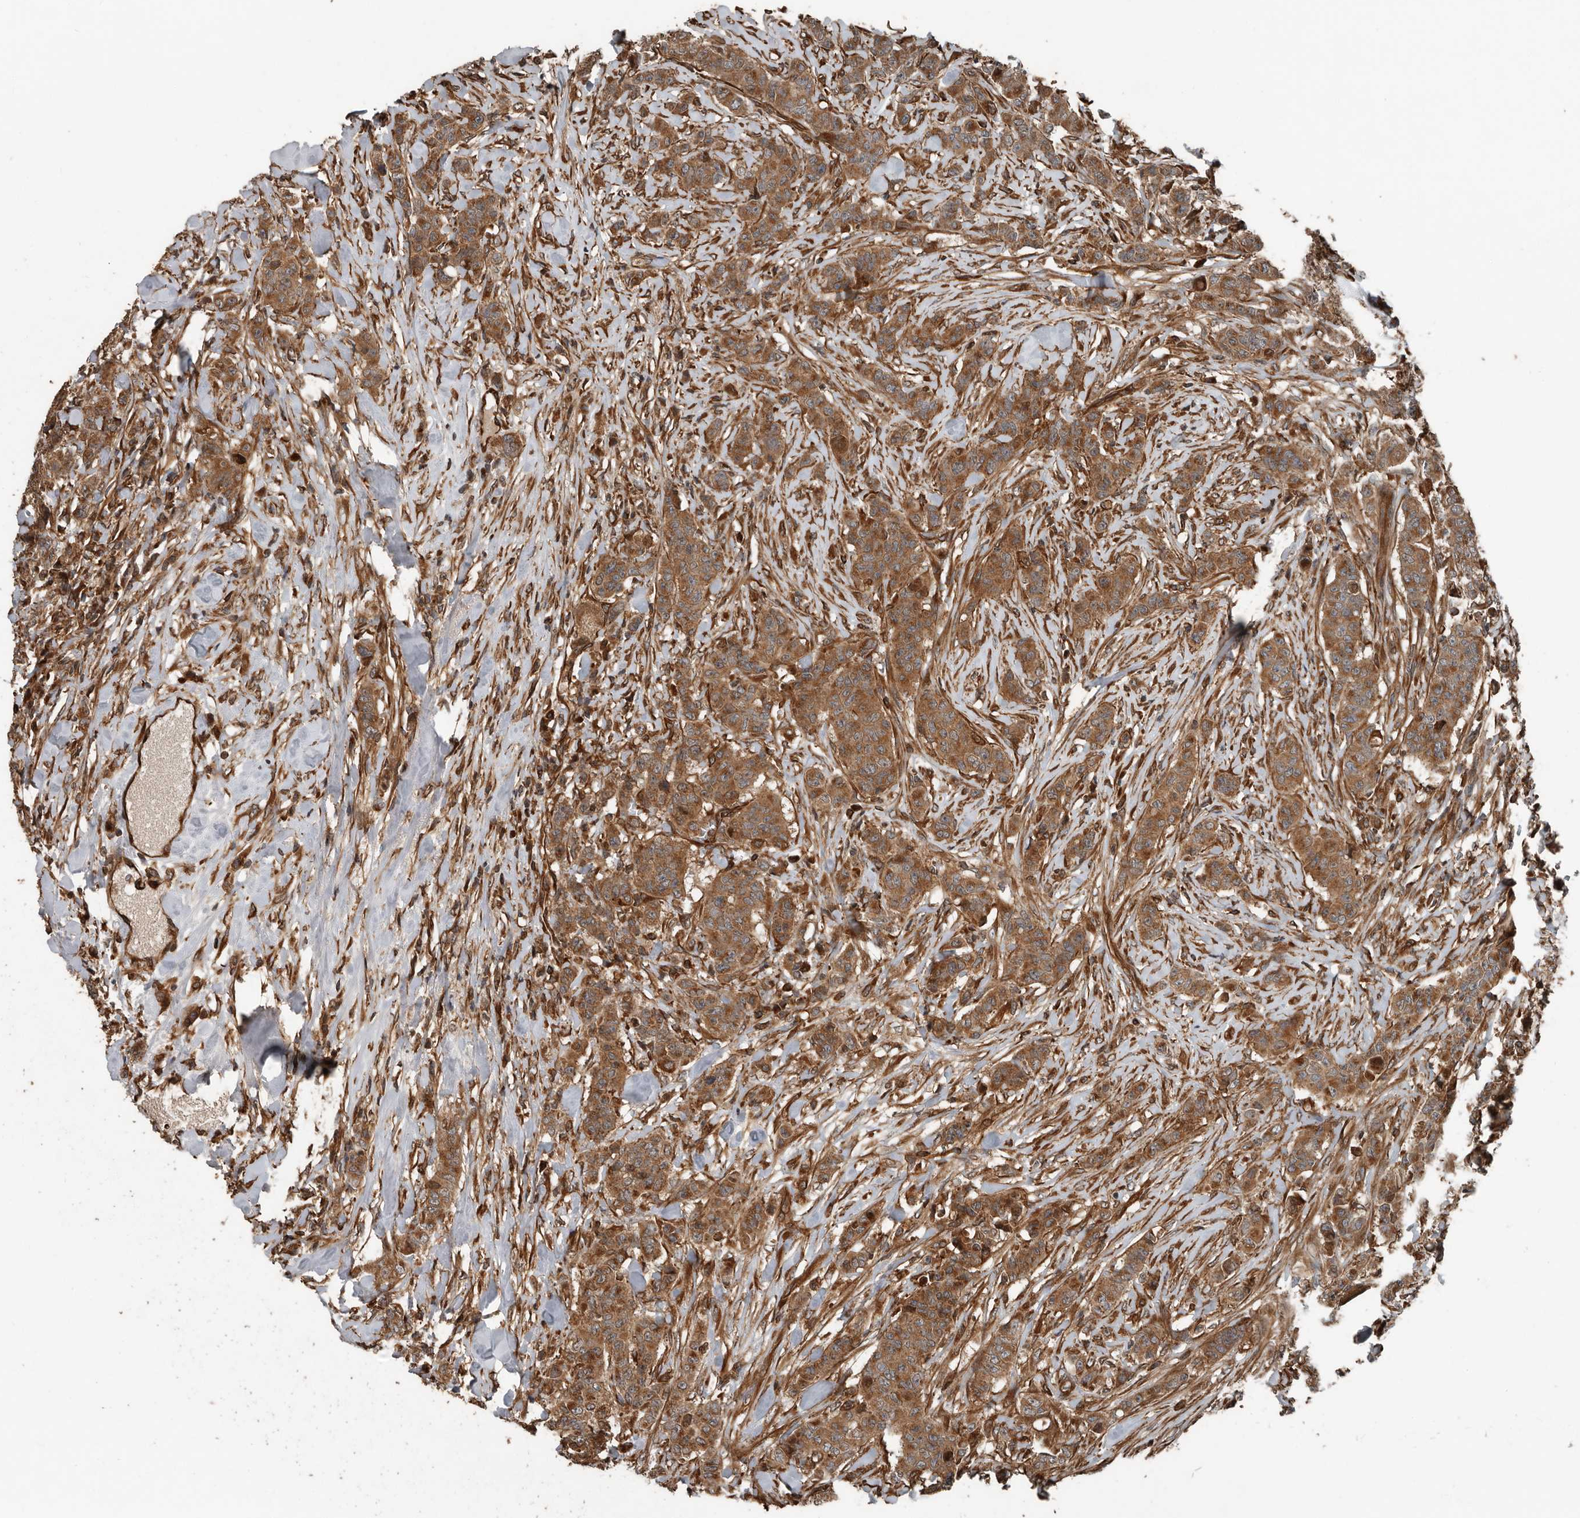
{"staining": {"intensity": "moderate", "quantity": ">75%", "location": "cytoplasmic/membranous"}, "tissue": "breast cancer", "cell_type": "Tumor cells", "image_type": "cancer", "snomed": [{"axis": "morphology", "description": "Duct carcinoma"}, {"axis": "topography", "description": "Breast"}], "caption": "Immunohistochemical staining of breast invasive ductal carcinoma displays medium levels of moderate cytoplasmic/membranous protein expression in approximately >75% of tumor cells. The staining was performed using DAB (3,3'-diaminobenzidine), with brown indicating positive protein expression. Nuclei are stained blue with hematoxylin.", "gene": "YOD1", "patient": {"sex": "female", "age": 40}}